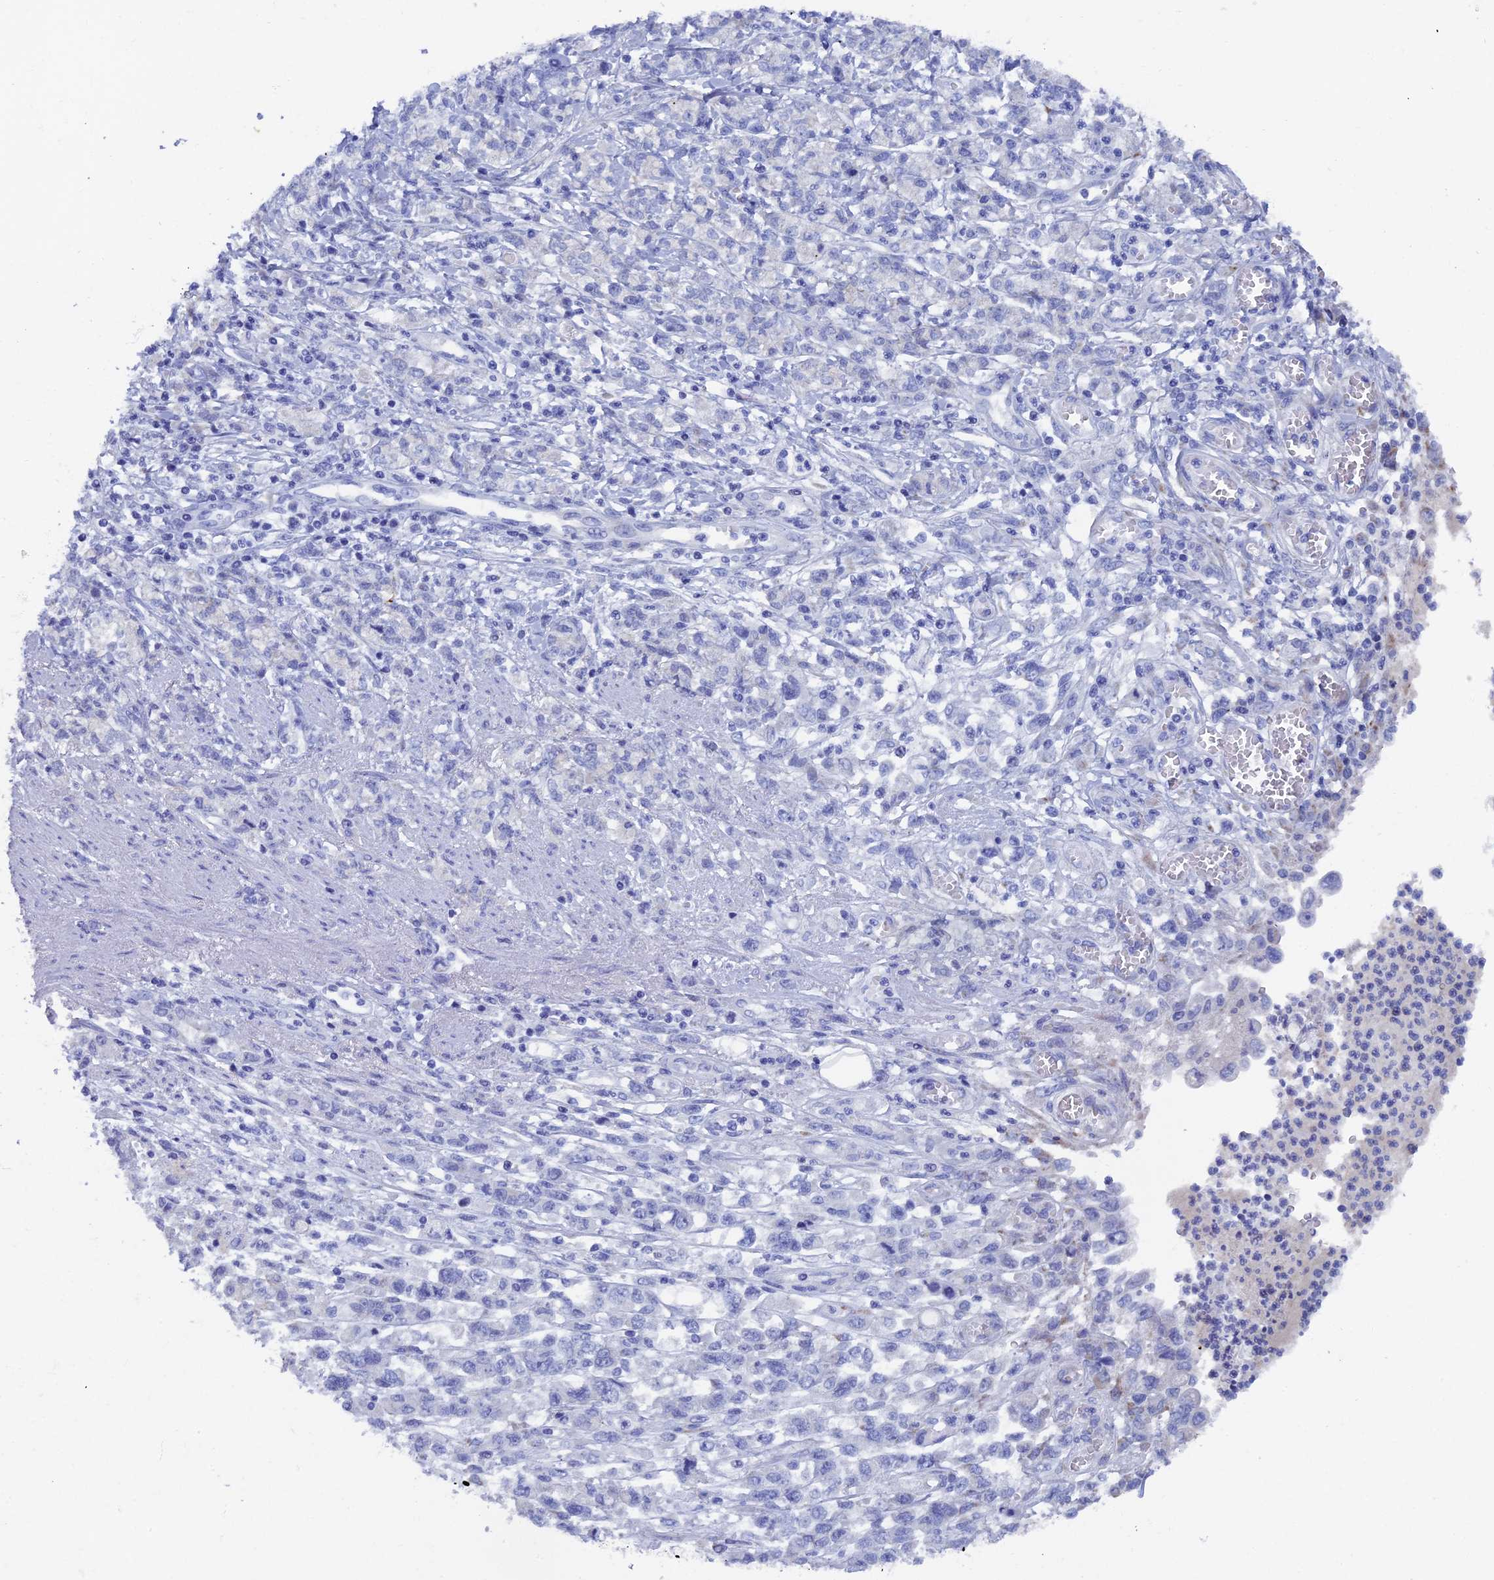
{"staining": {"intensity": "negative", "quantity": "none", "location": "none"}, "tissue": "stomach cancer", "cell_type": "Tumor cells", "image_type": "cancer", "snomed": [{"axis": "morphology", "description": "Adenocarcinoma, NOS"}, {"axis": "topography", "description": "Stomach"}], "caption": "High magnification brightfield microscopy of stomach cancer stained with DAB (brown) and counterstained with hematoxylin (blue): tumor cells show no significant expression. The staining was performed using DAB to visualize the protein expression in brown, while the nuclei were stained in blue with hematoxylin (Magnification: 20x).", "gene": "OAT", "patient": {"sex": "female", "age": 76}}